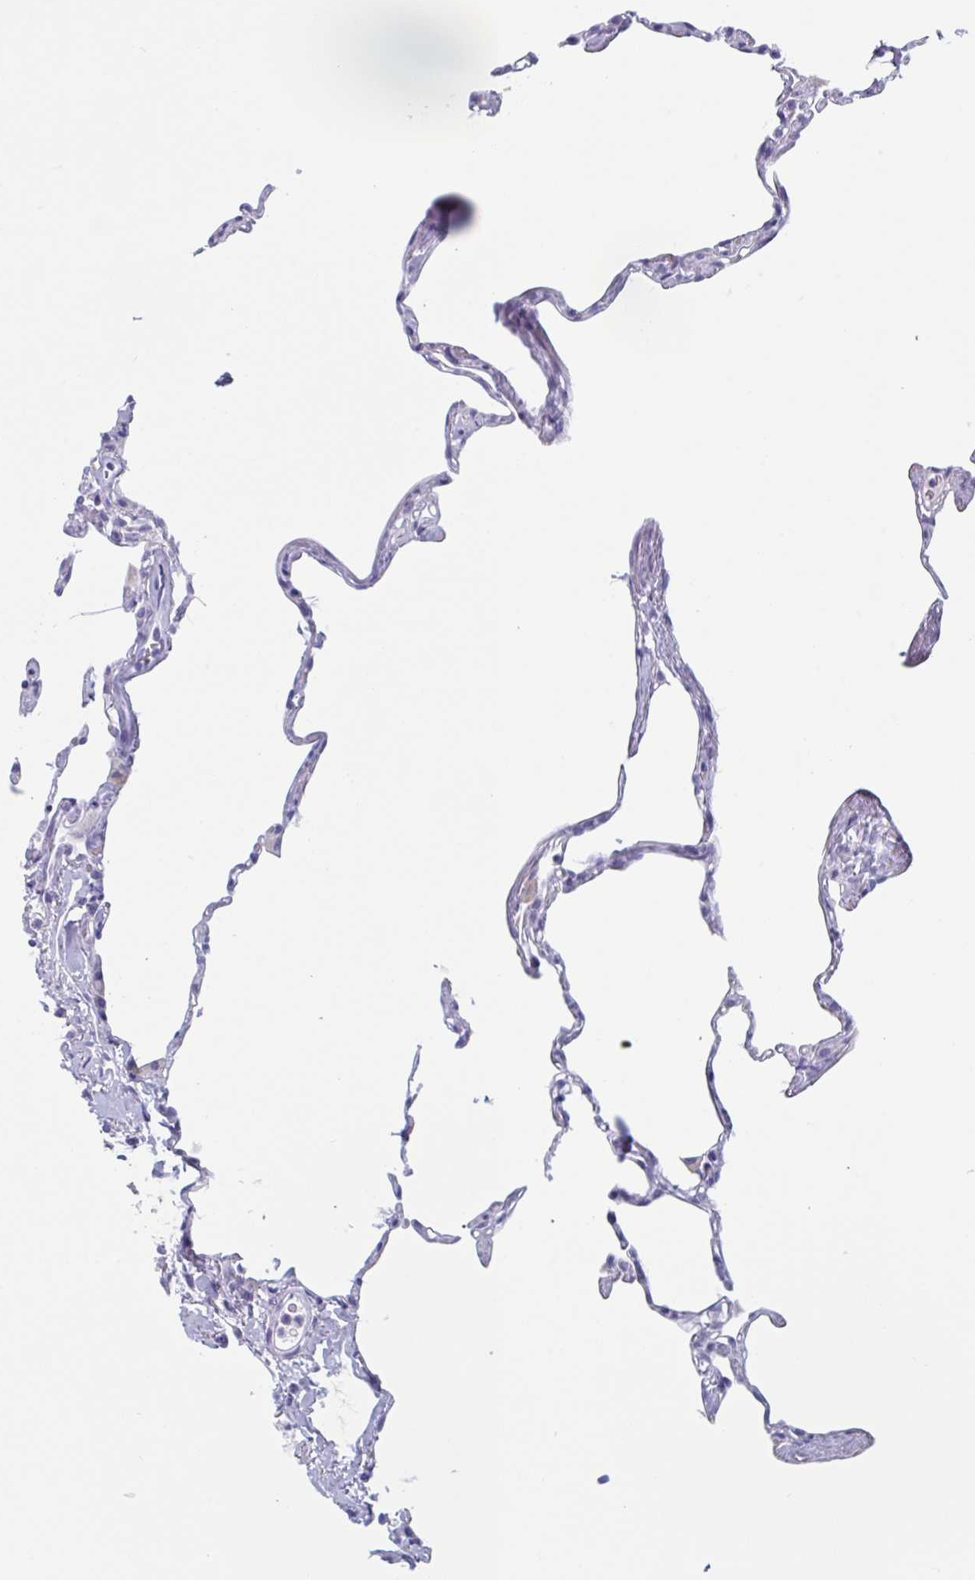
{"staining": {"intensity": "negative", "quantity": "none", "location": "none"}, "tissue": "lung", "cell_type": "Alveolar cells", "image_type": "normal", "snomed": [{"axis": "morphology", "description": "Normal tissue, NOS"}, {"axis": "topography", "description": "Lung"}], "caption": "DAB (3,3'-diaminobenzidine) immunohistochemical staining of benign lung reveals no significant expression in alveolar cells. The staining is performed using DAB (3,3'-diaminobenzidine) brown chromogen with nuclei counter-stained in using hematoxylin.", "gene": "HSD11B2", "patient": {"sex": "male", "age": 65}}